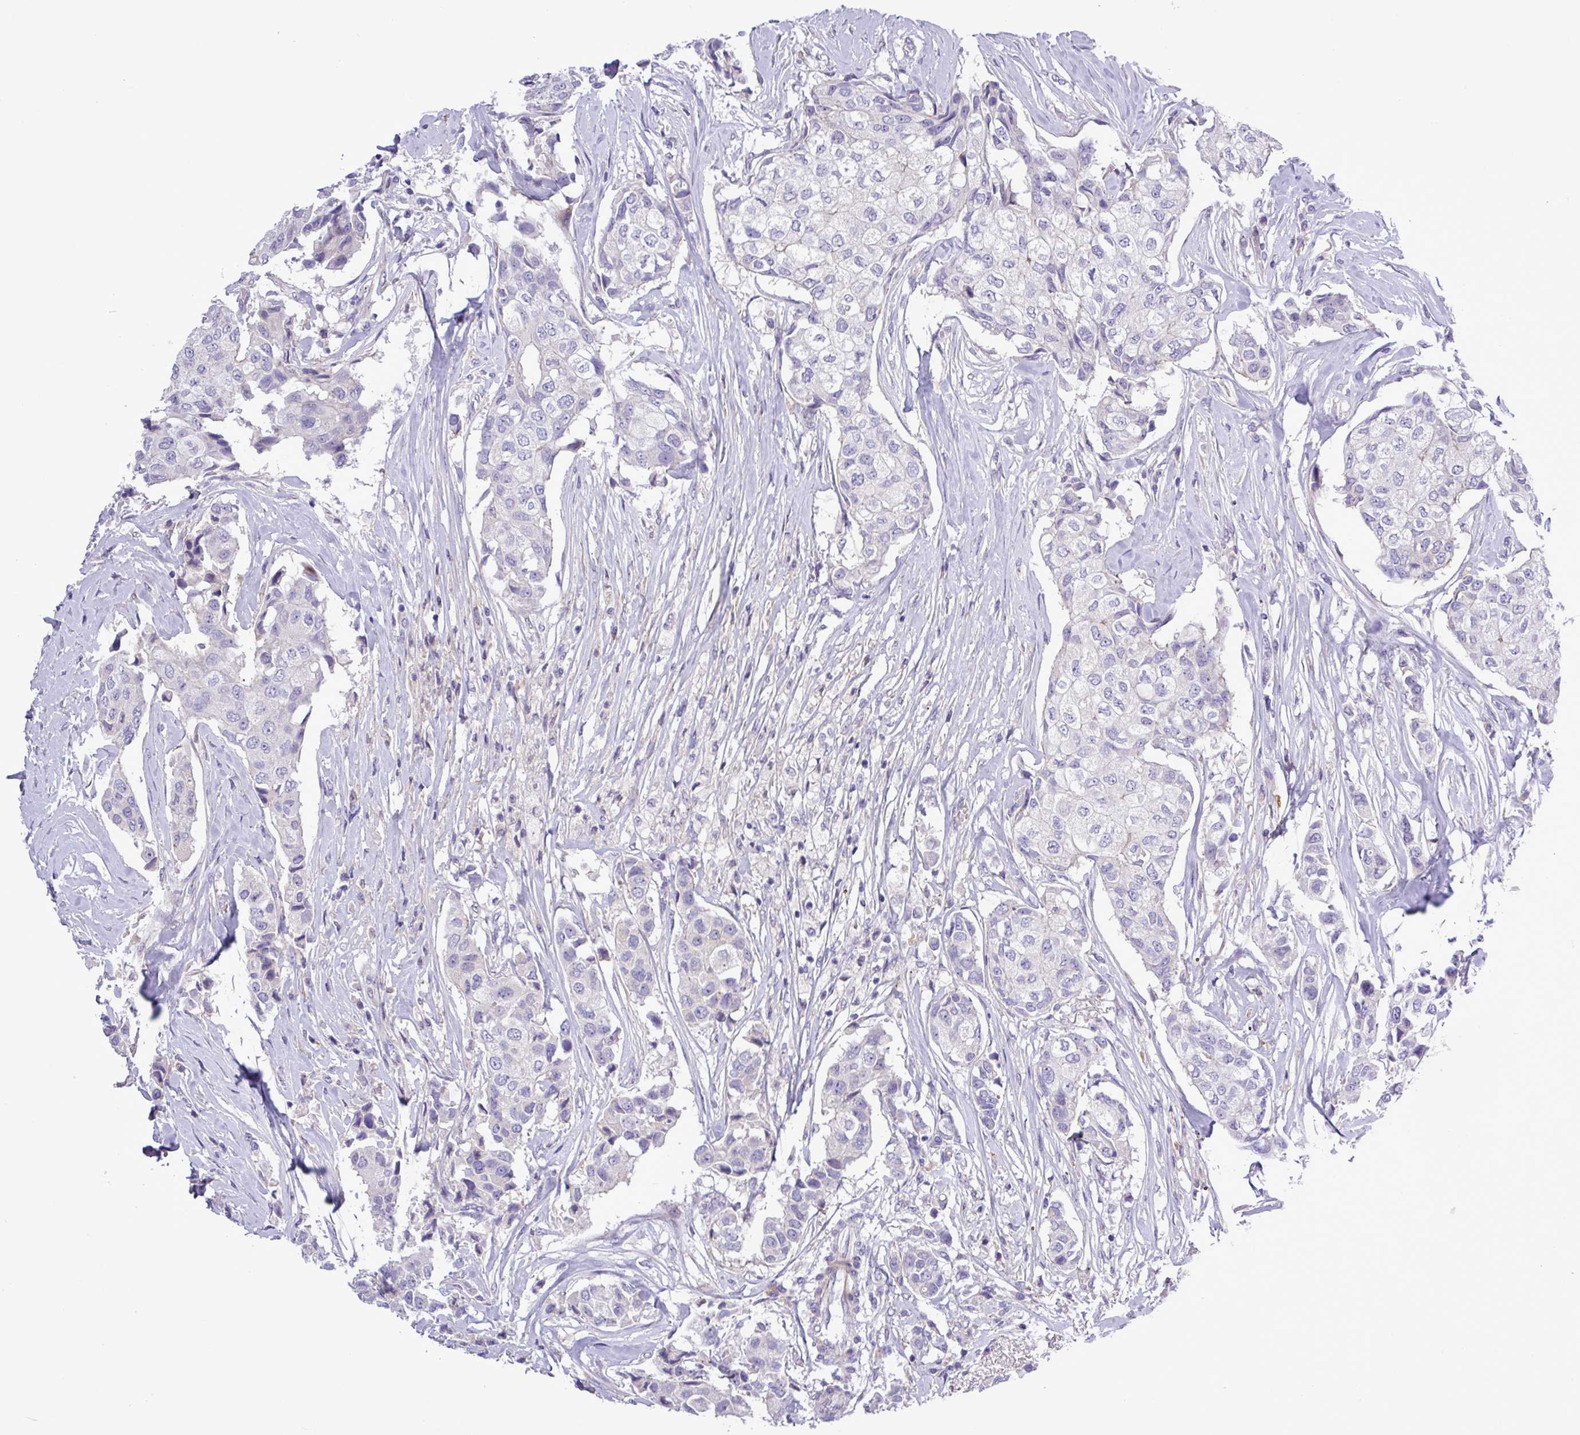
{"staining": {"intensity": "negative", "quantity": "none", "location": "none"}, "tissue": "breast cancer", "cell_type": "Tumor cells", "image_type": "cancer", "snomed": [{"axis": "morphology", "description": "Duct carcinoma"}, {"axis": "topography", "description": "Breast"}], "caption": "Immunohistochemical staining of human invasive ductal carcinoma (breast) demonstrates no significant expression in tumor cells.", "gene": "SPINK8", "patient": {"sex": "female", "age": 80}}